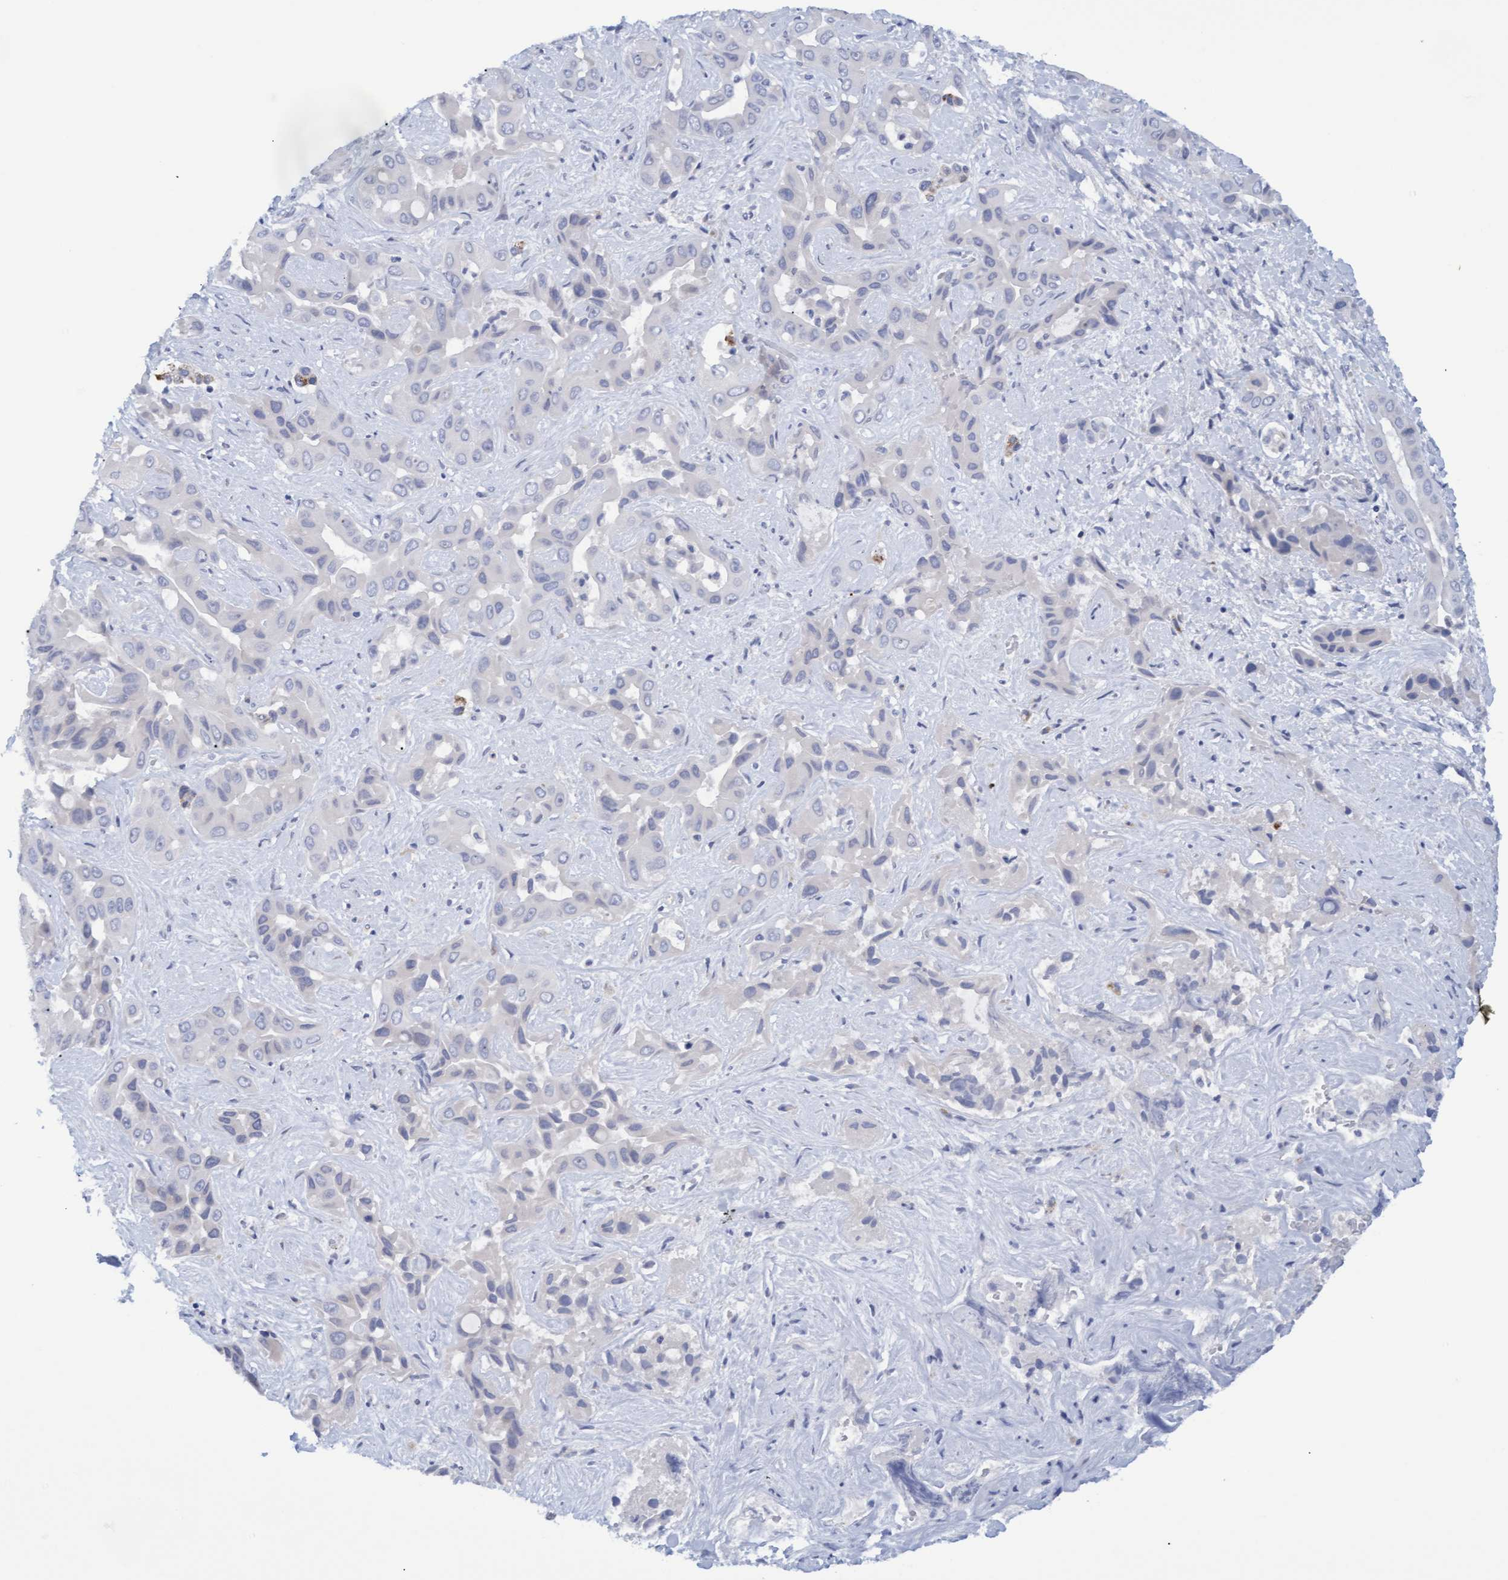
{"staining": {"intensity": "negative", "quantity": "none", "location": "none"}, "tissue": "liver cancer", "cell_type": "Tumor cells", "image_type": "cancer", "snomed": [{"axis": "morphology", "description": "Cholangiocarcinoma"}, {"axis": "topography", "description": "Liver"}], "caption": "The photomicrograph displays no significant staining in tumor cells of liver cholangiocarcinoma.", "gene": "STXBP1", "patient": {"sex": "female", "age": 52}}